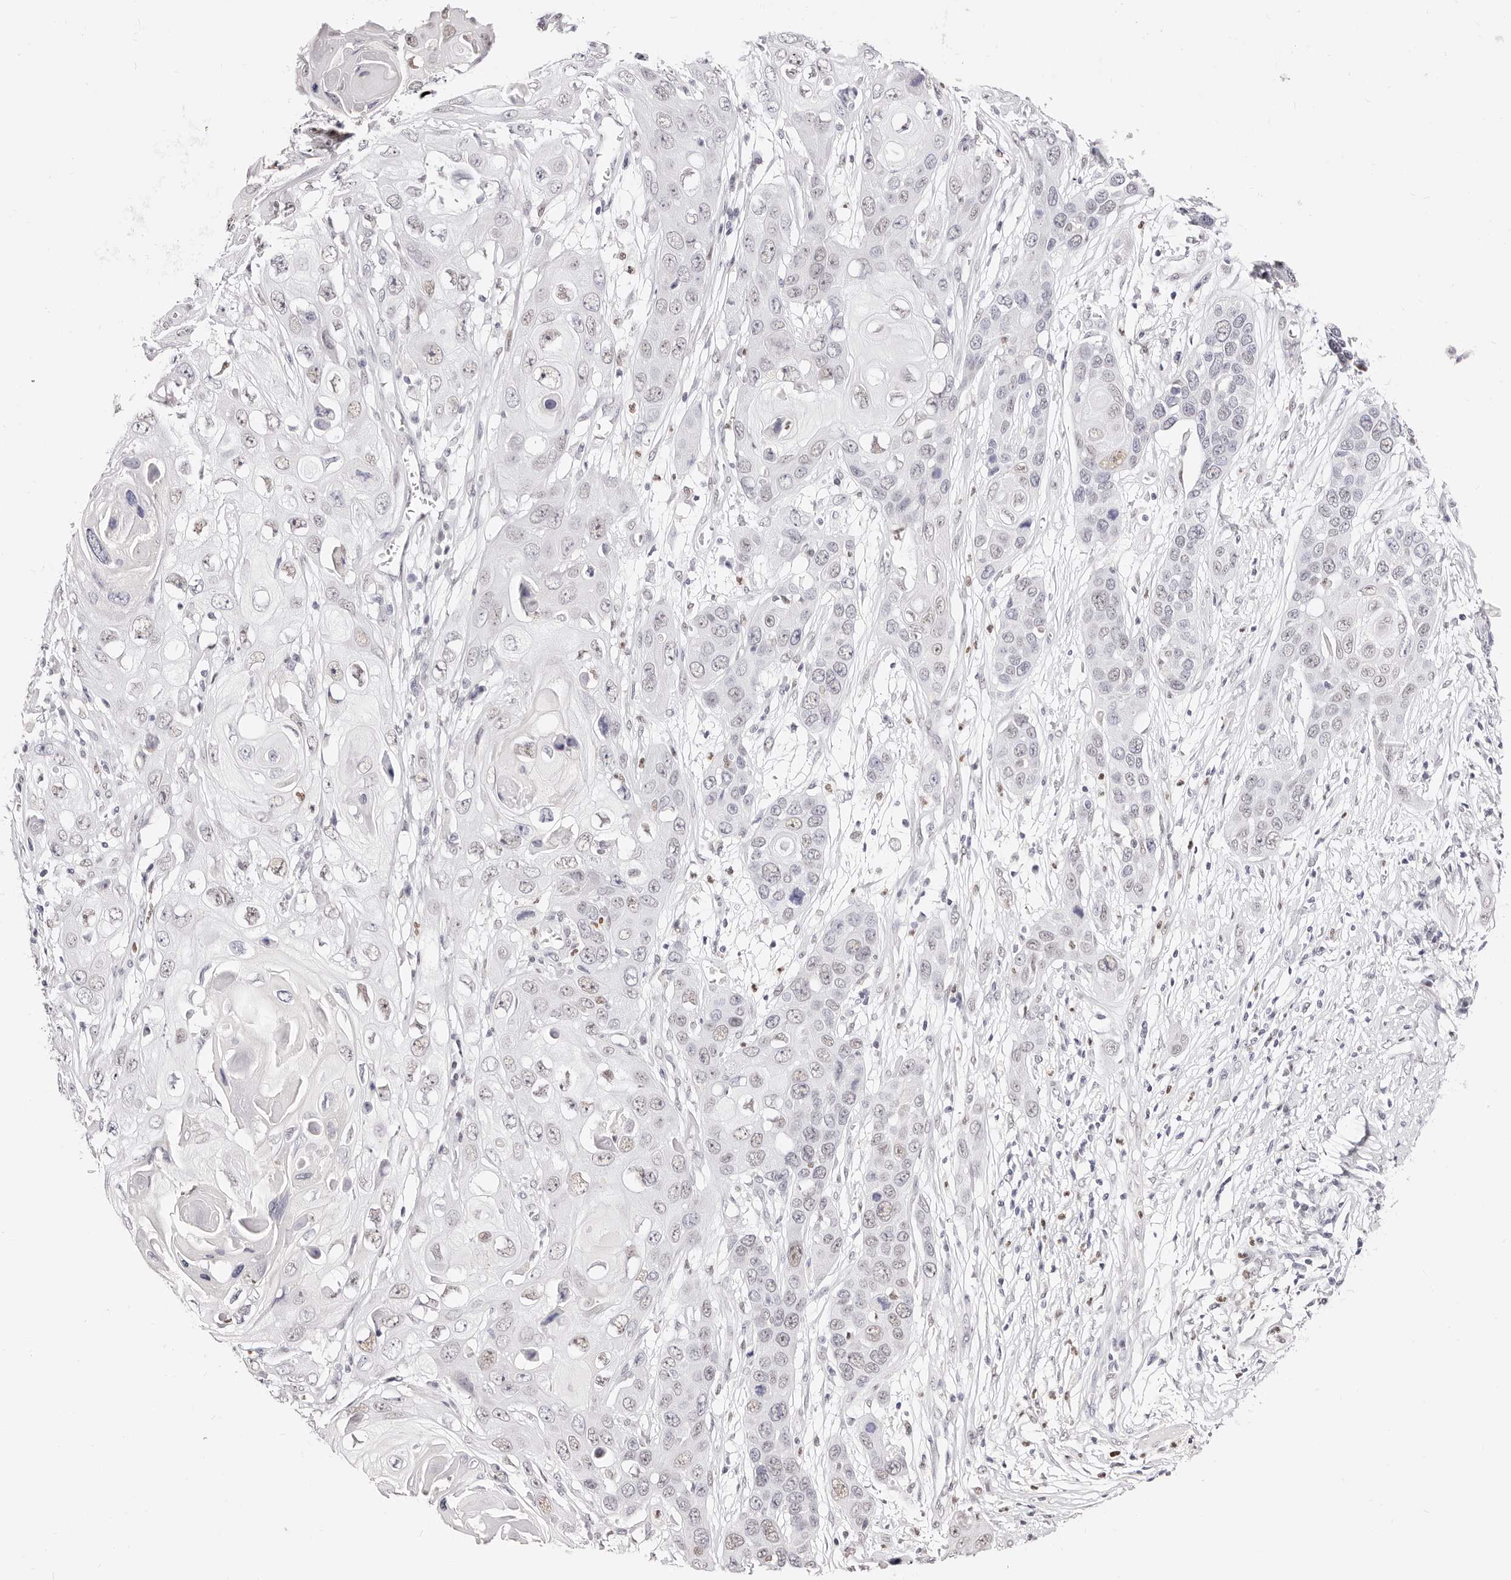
{"staining": {"intensity": "weak", "quantity": "<25%", "location": "nuclear"}, "tissue": "skin cancer", "cell_type": "Tumor cells", "image_type": "cancer", "snomed": [{"axis": "morphology", "description": "Squamous cell carcinoma, NOS"}, {"axis": "topography", "description": "Skin"}], "caption": "Immunohistochemistry micrograph of neoplastic tissue: skin cancer stained with DAB displays no significant protein expression in tumor cells.", "gene": "TKT", "patient": {"sex": "male", "age": 55}}